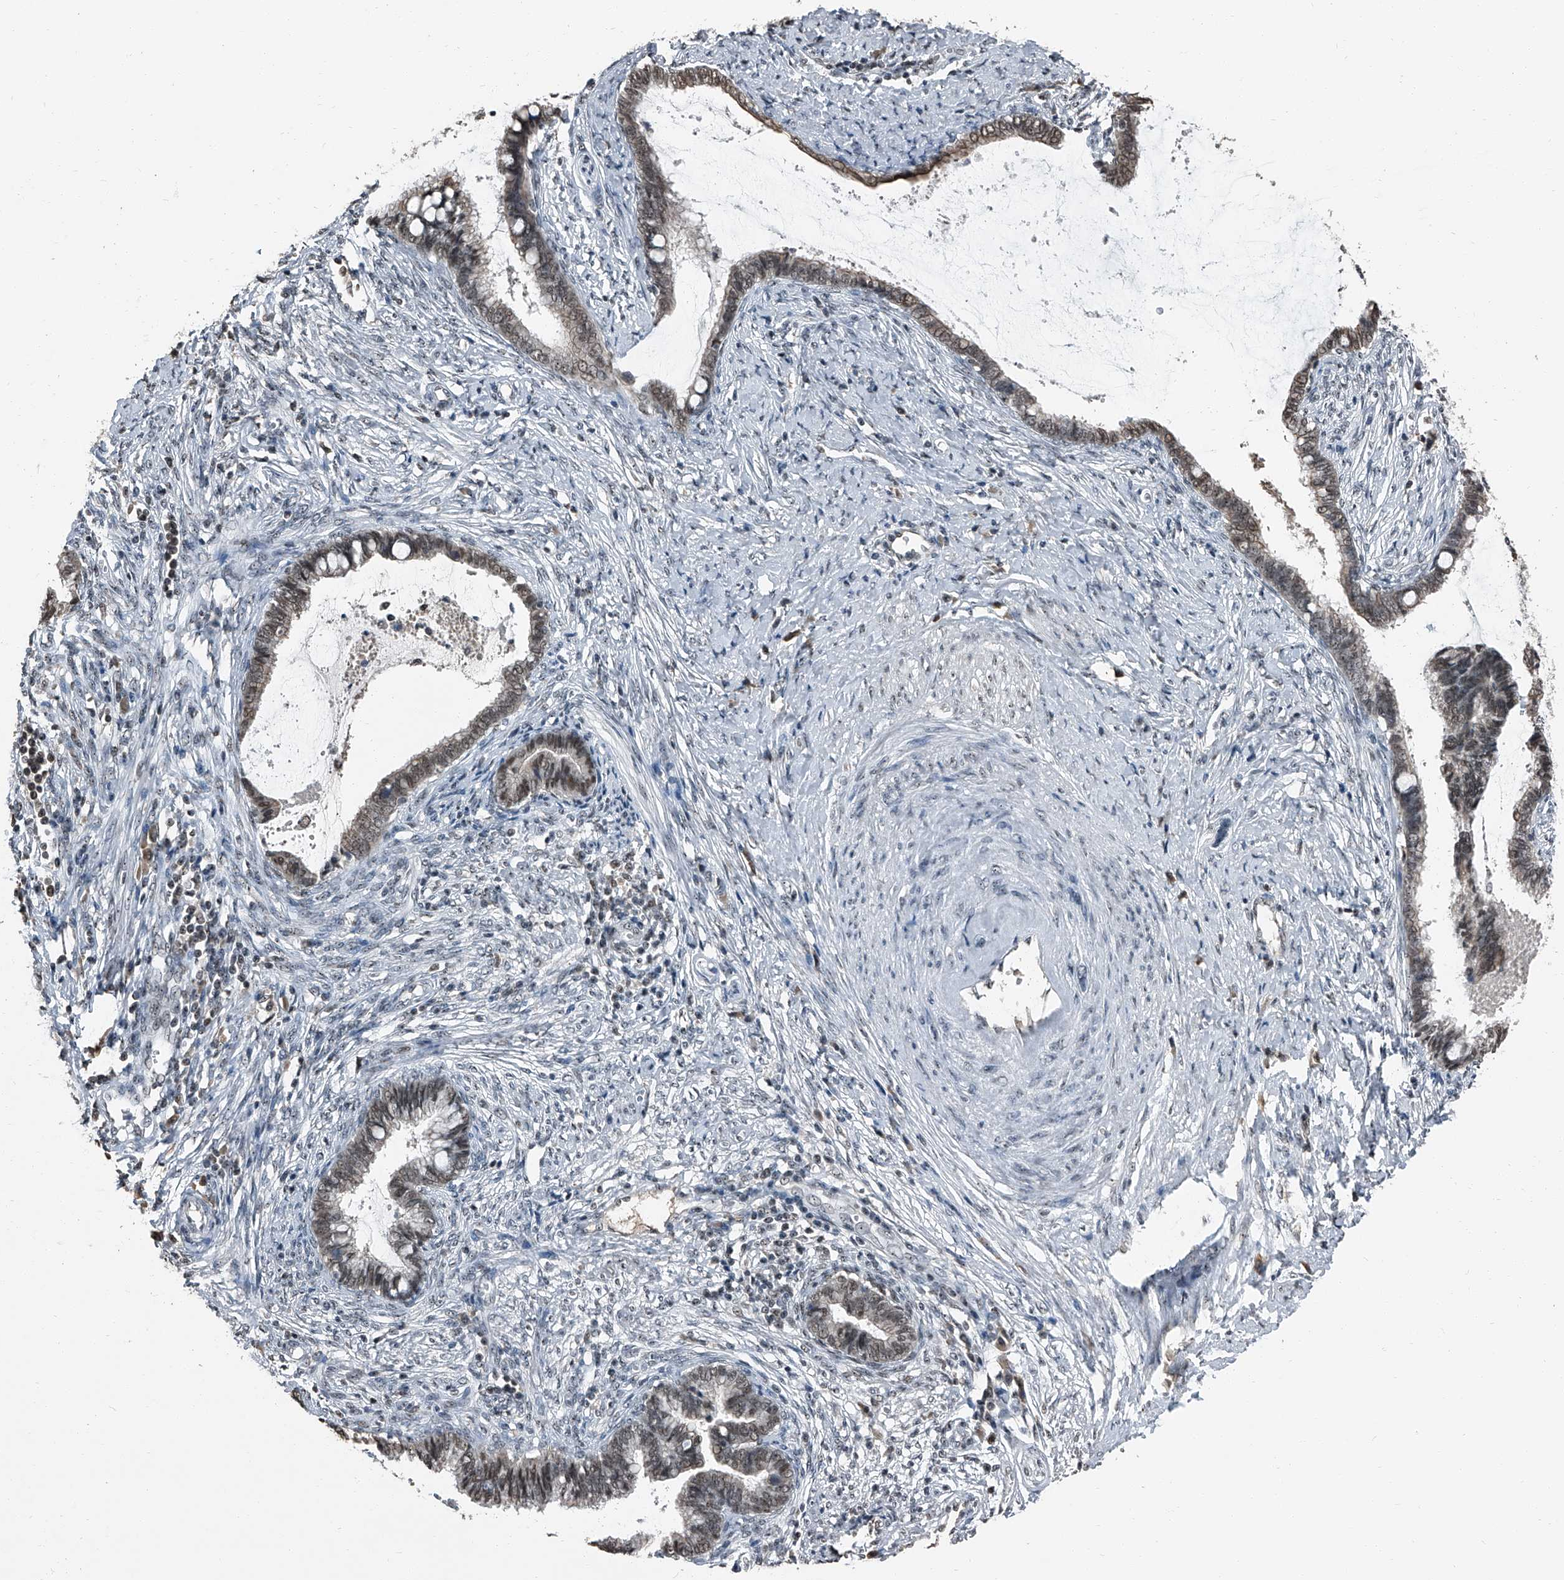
{"staining": {"intensity": "moderate", "quantity": ">75%", "location": "nuclear"}, "tissue": "cervical cancer", "cell_type": "Tumor cells", "image_type": "cancer", "snomed": [{"axis": "morphology", "description": "Adenocarcinoma, NOS"}, {"axis": "topography", "description": "Cervix"}], "caption": "Protein staining shows moderate nuclear positivity in about >75% of tumor cells in cervical cancer. (IHC, brightfield microscopy, high magnification).", "gene": "TCOF1", "patient": {"sex": "female", "age": 44}}